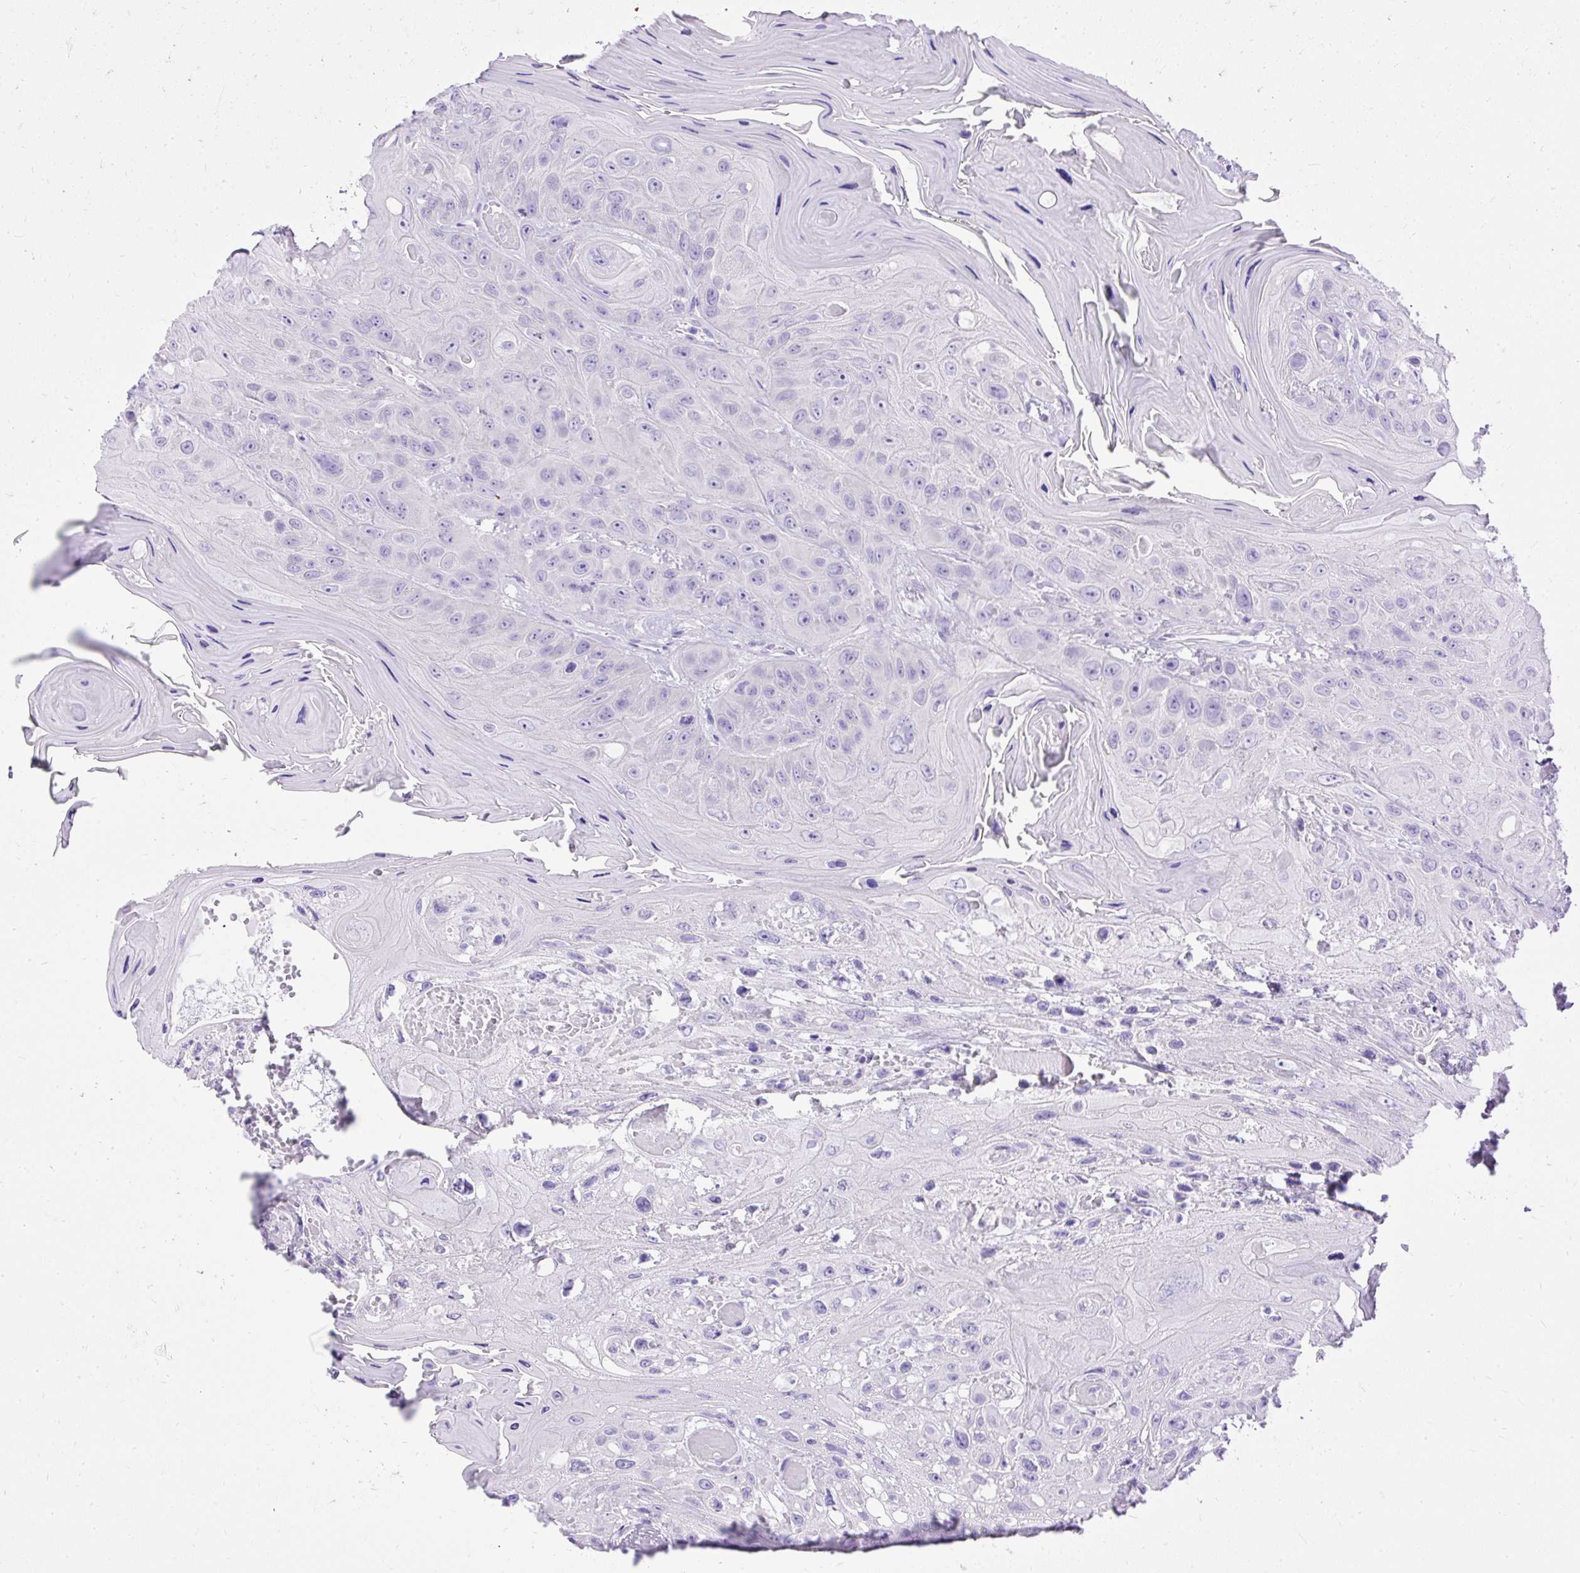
{"staining": {"intensity": "negative", "quantity": "none", "location": "none"}, "tissue": "head and neck cancer", "cell_type": "Tumor cells", "image_type": "cancer", "snomed": [{"axis": "morphology", "description": "Squamous cell carcinoma, NOS"}, {"axis": "topography", "description": "Head-Neck"}], "caption": "Human head and neck squamous cell carcinoma stained for a protein using immunohistochemistry (IHC) reveals no expression in tumor cells.", "gene": "HEY1", "patient": {"sex": "female", "age": 59}}